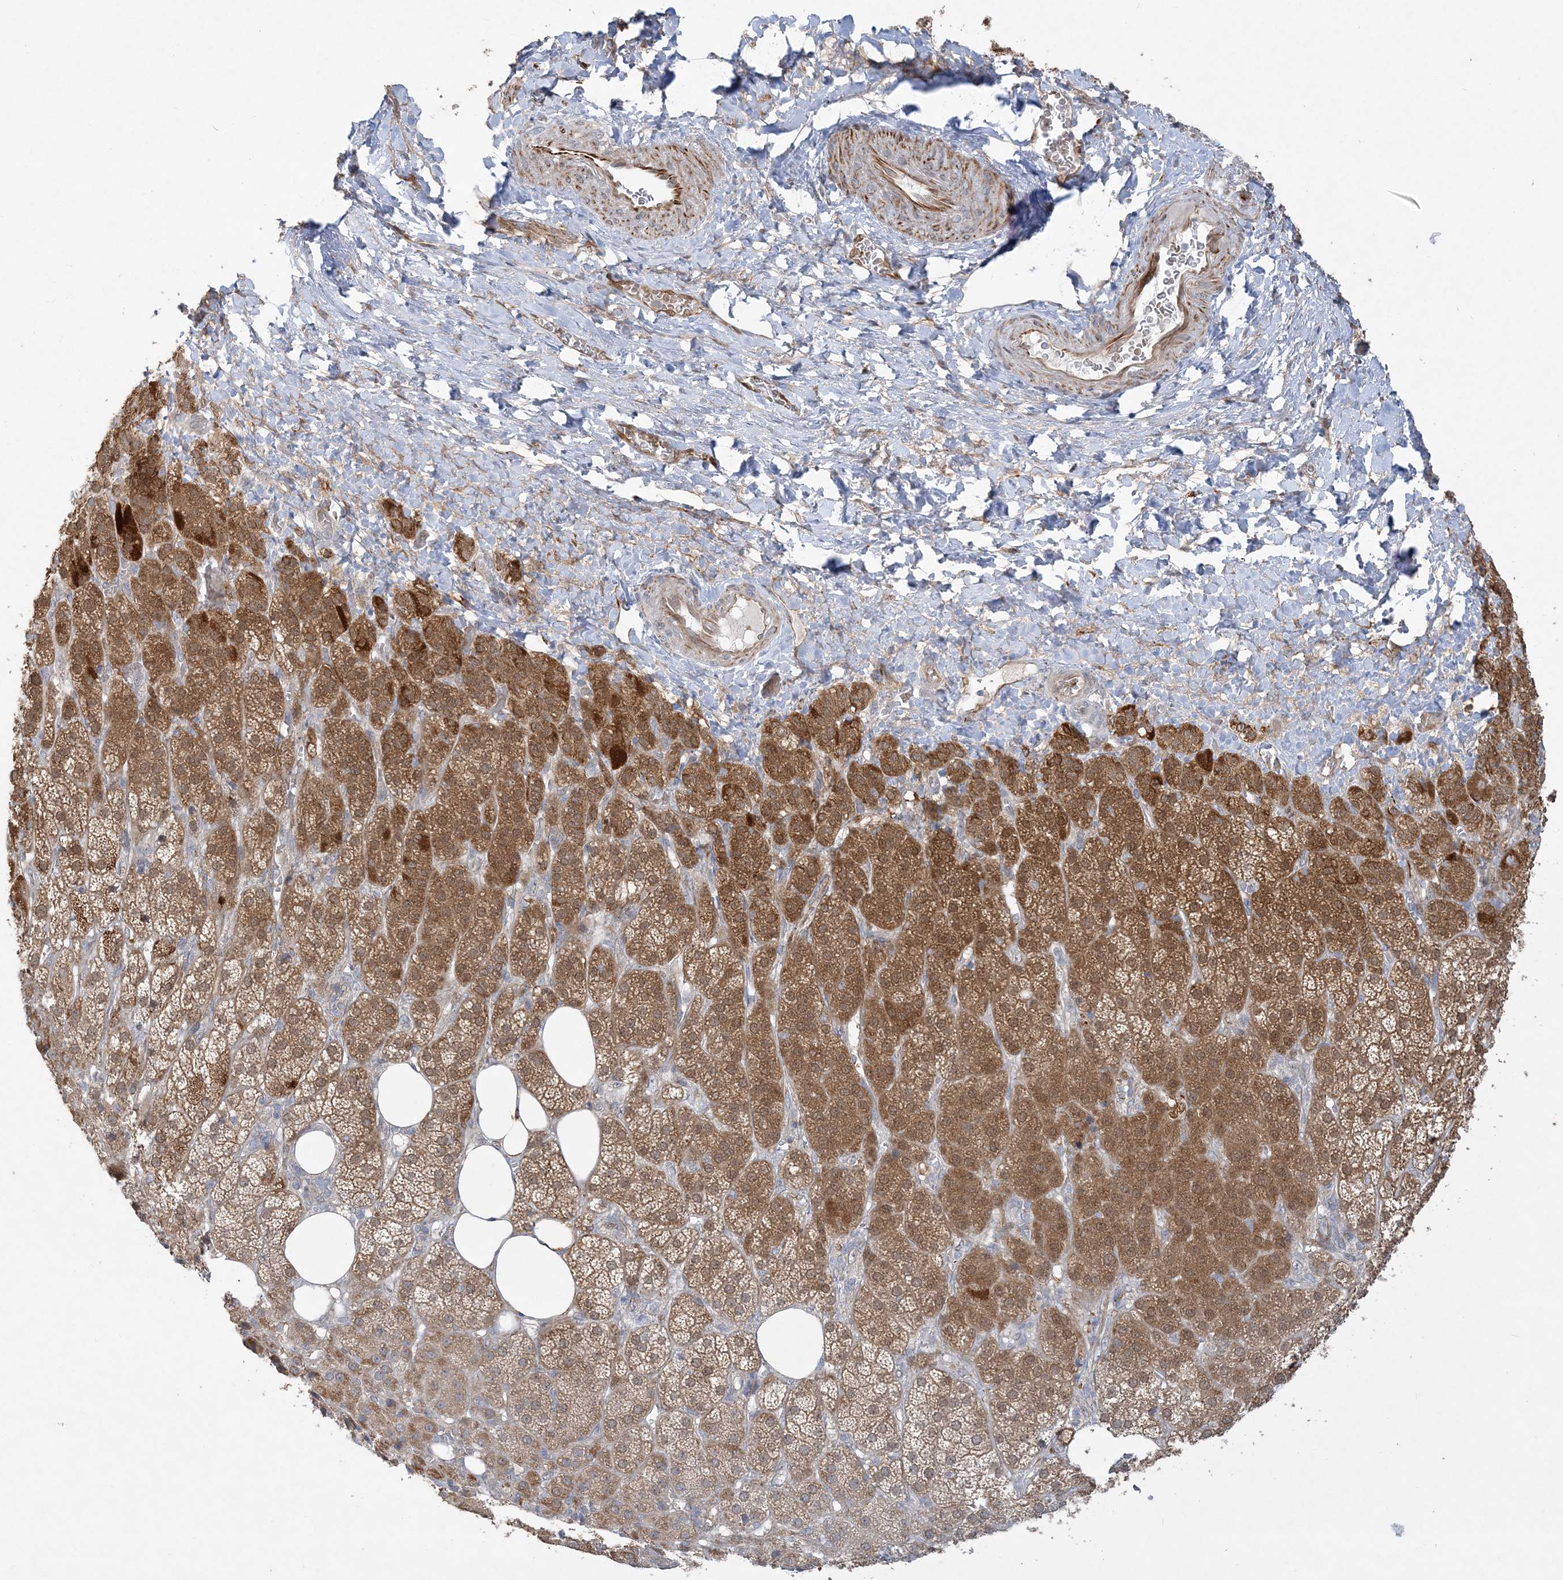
{"staining": {"intensity": "strong", "quantity": "25%-75%", "location": "cytoplasmic/membranous"}, "tissue": "adrenal gland", "cell_type": "Glandular cells", "image_type": "normal", "snomed": [{"axis": "morphology", "description": "Normal tissue, NOS"}, {"axis": "topography", "description": "Adrenal gland"}], "caption": "A brown stain highlights strong cytoplasmic/membranous staining of a protein in glandular cells of benign human adrenal gland. The staining is performed using DAB (3,3'-diaminobenzidine) brown chromogen to label protein expression. The nuclei are counter-stained blue using hematoxylin.", "gene": "INPP1", "patient": {"sex": "female", "age": 57}}